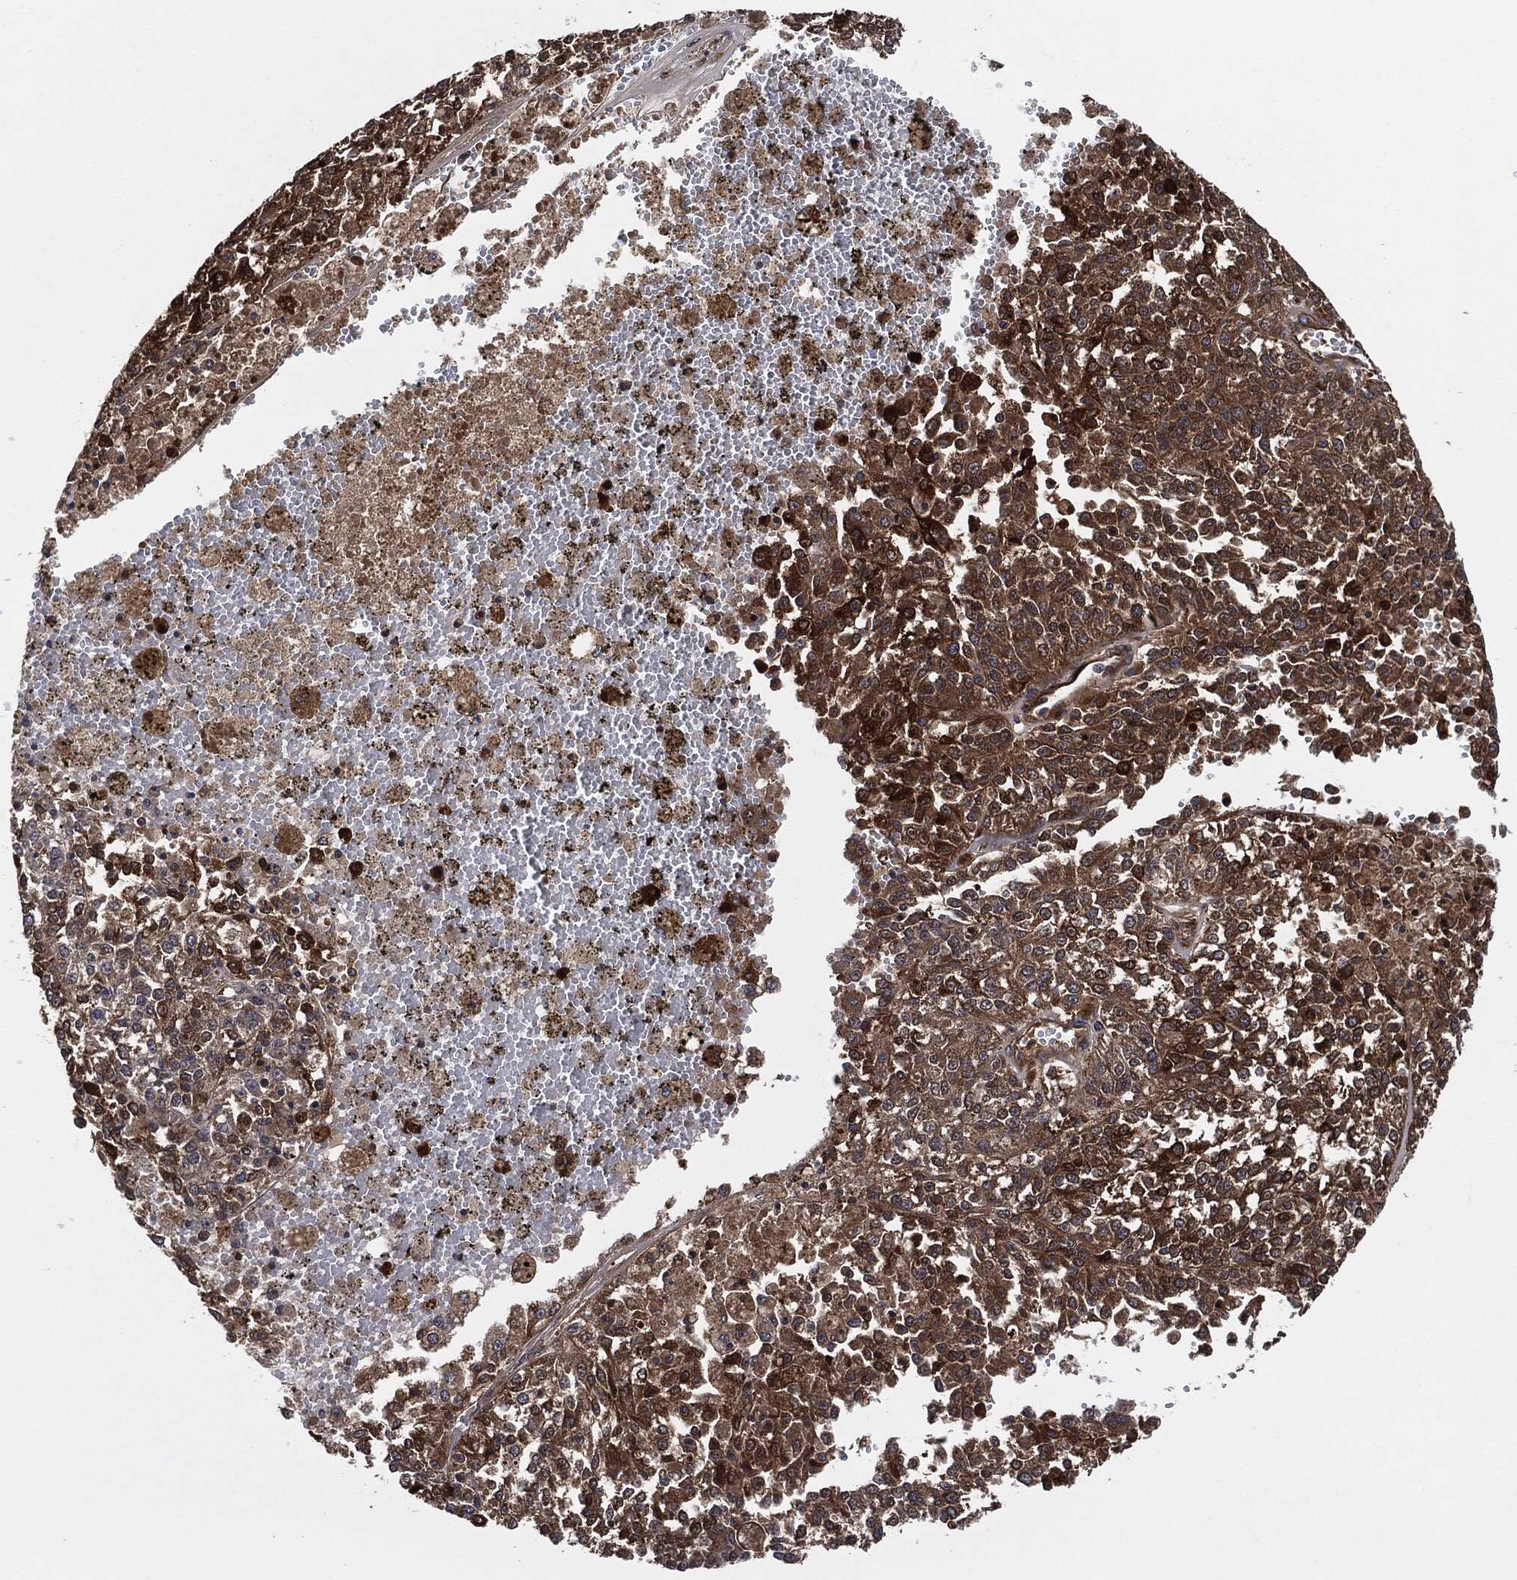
{"staining": {"intensity": "strong", "quantity": ">75%", "location": "cytoplasmic/membranous"}, "tissue": "melanoma", "cell_type": "Tumor cells", "image_type": "cancer", "snomed": [{"axis": "morphology", "description": "Malignant melanoma, Metastatic site"}, {"axis": "topography", "description": "Lymph node"}], "caption": "High-power microscopy captured an immunohistochemistry (IHC) image of melanoma, revealing strong cytoplasmic/membranous staining in about >75% of tumor cells. (IHC, brightfield microscopy, high magnification).", "gene": "XPNPEP1", "patient": {"sex": "female", "age": 64}}